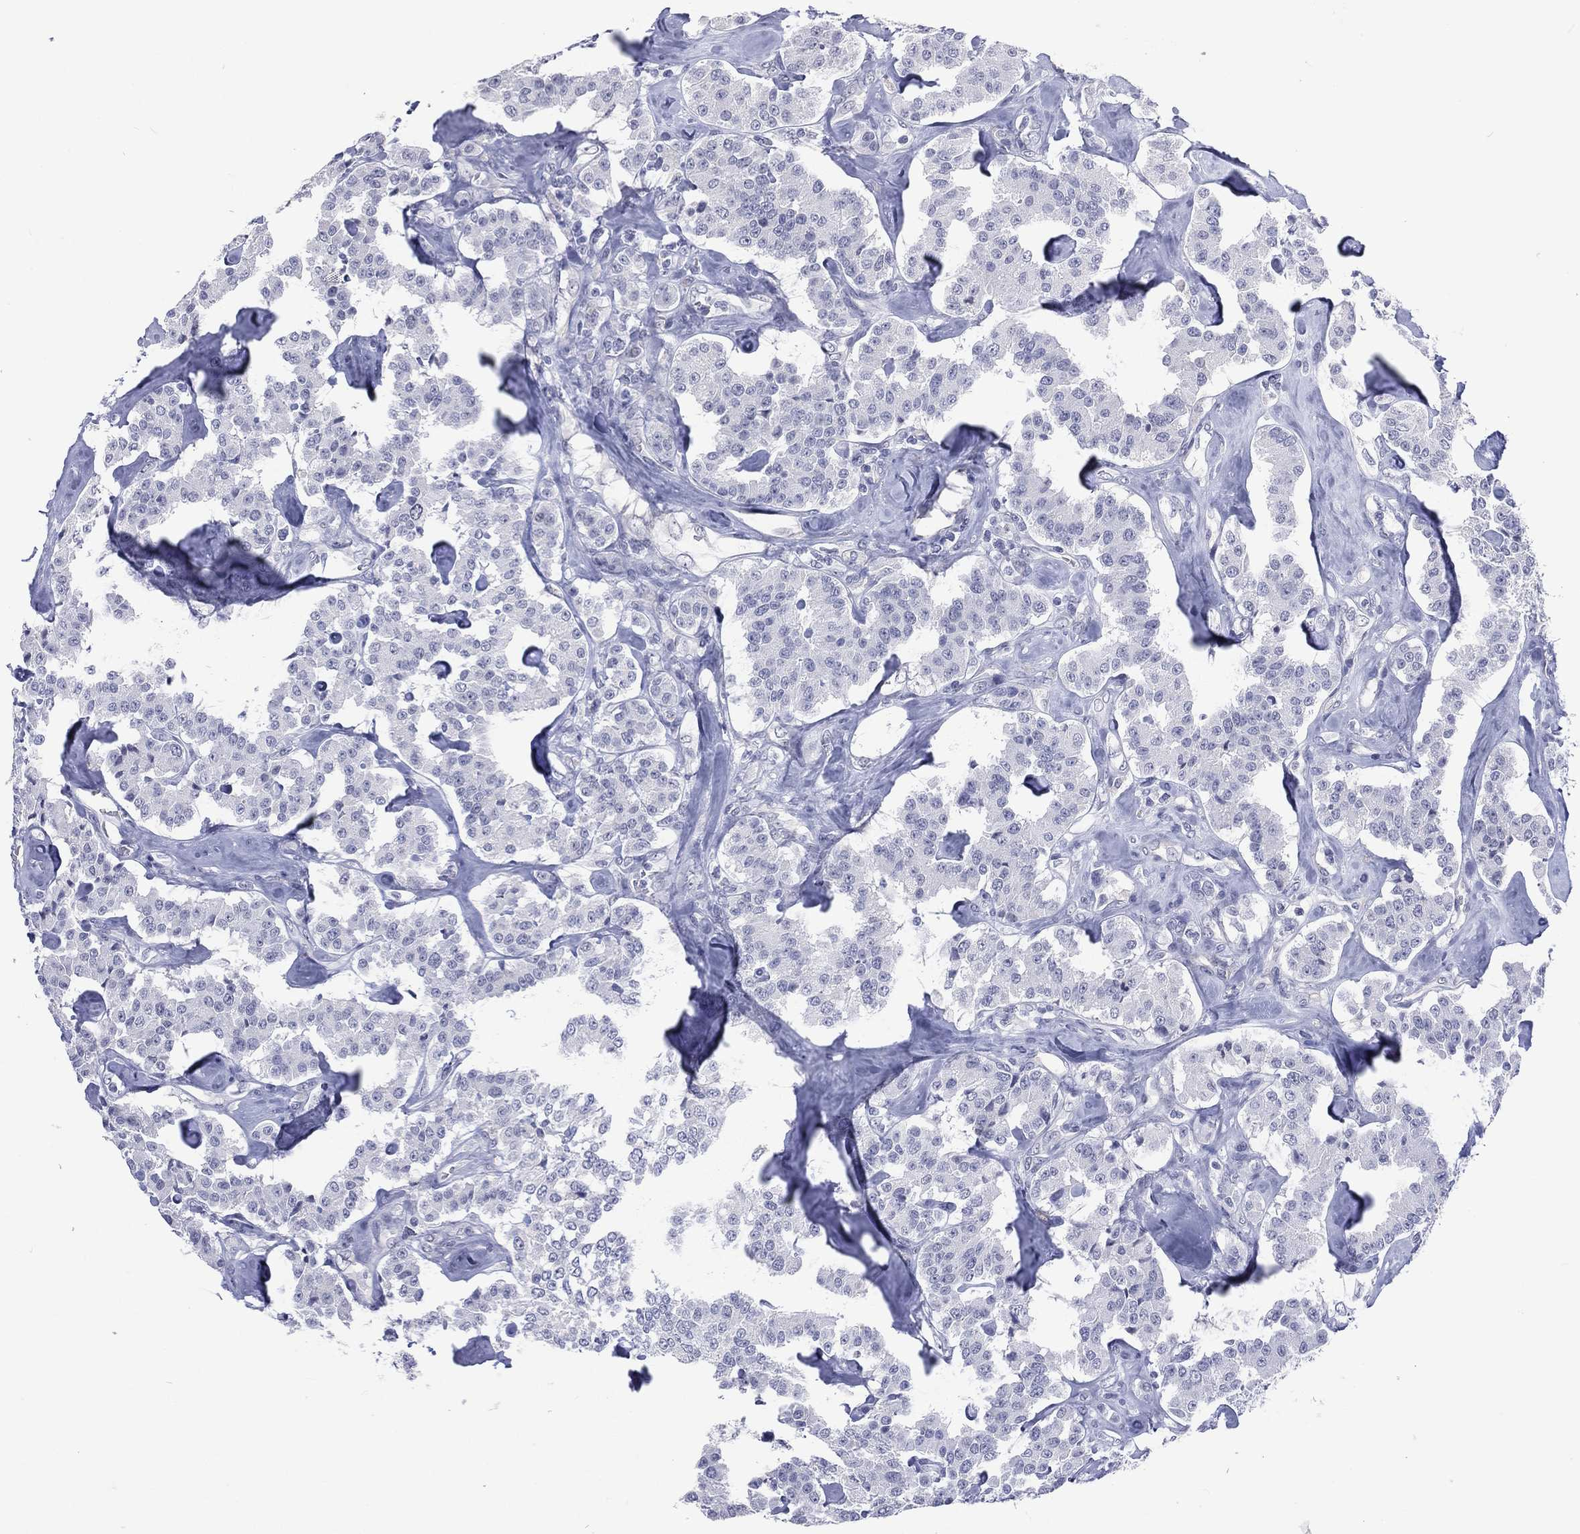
{"staining": {"intensity": "negative", "quantity": "none", "location": "none"}, "tissue": "carcinoid", "cell_type": "Tumor cells", "image_type": "cancer", "snomed": [{"axis": "morphology", "description": "Carcinoid, malignant, NOS"}, {"axis": "topography", "description": "Pancreas"}], "caption": "Immunohistochemistry (IHC) photomicrograph of neoplastic tissue: human carcinoid stained with DAB reveals no significant protein staining in tumor cells.", "gene": "SSX1", "patient": {"sex": "male", "age": 41}}